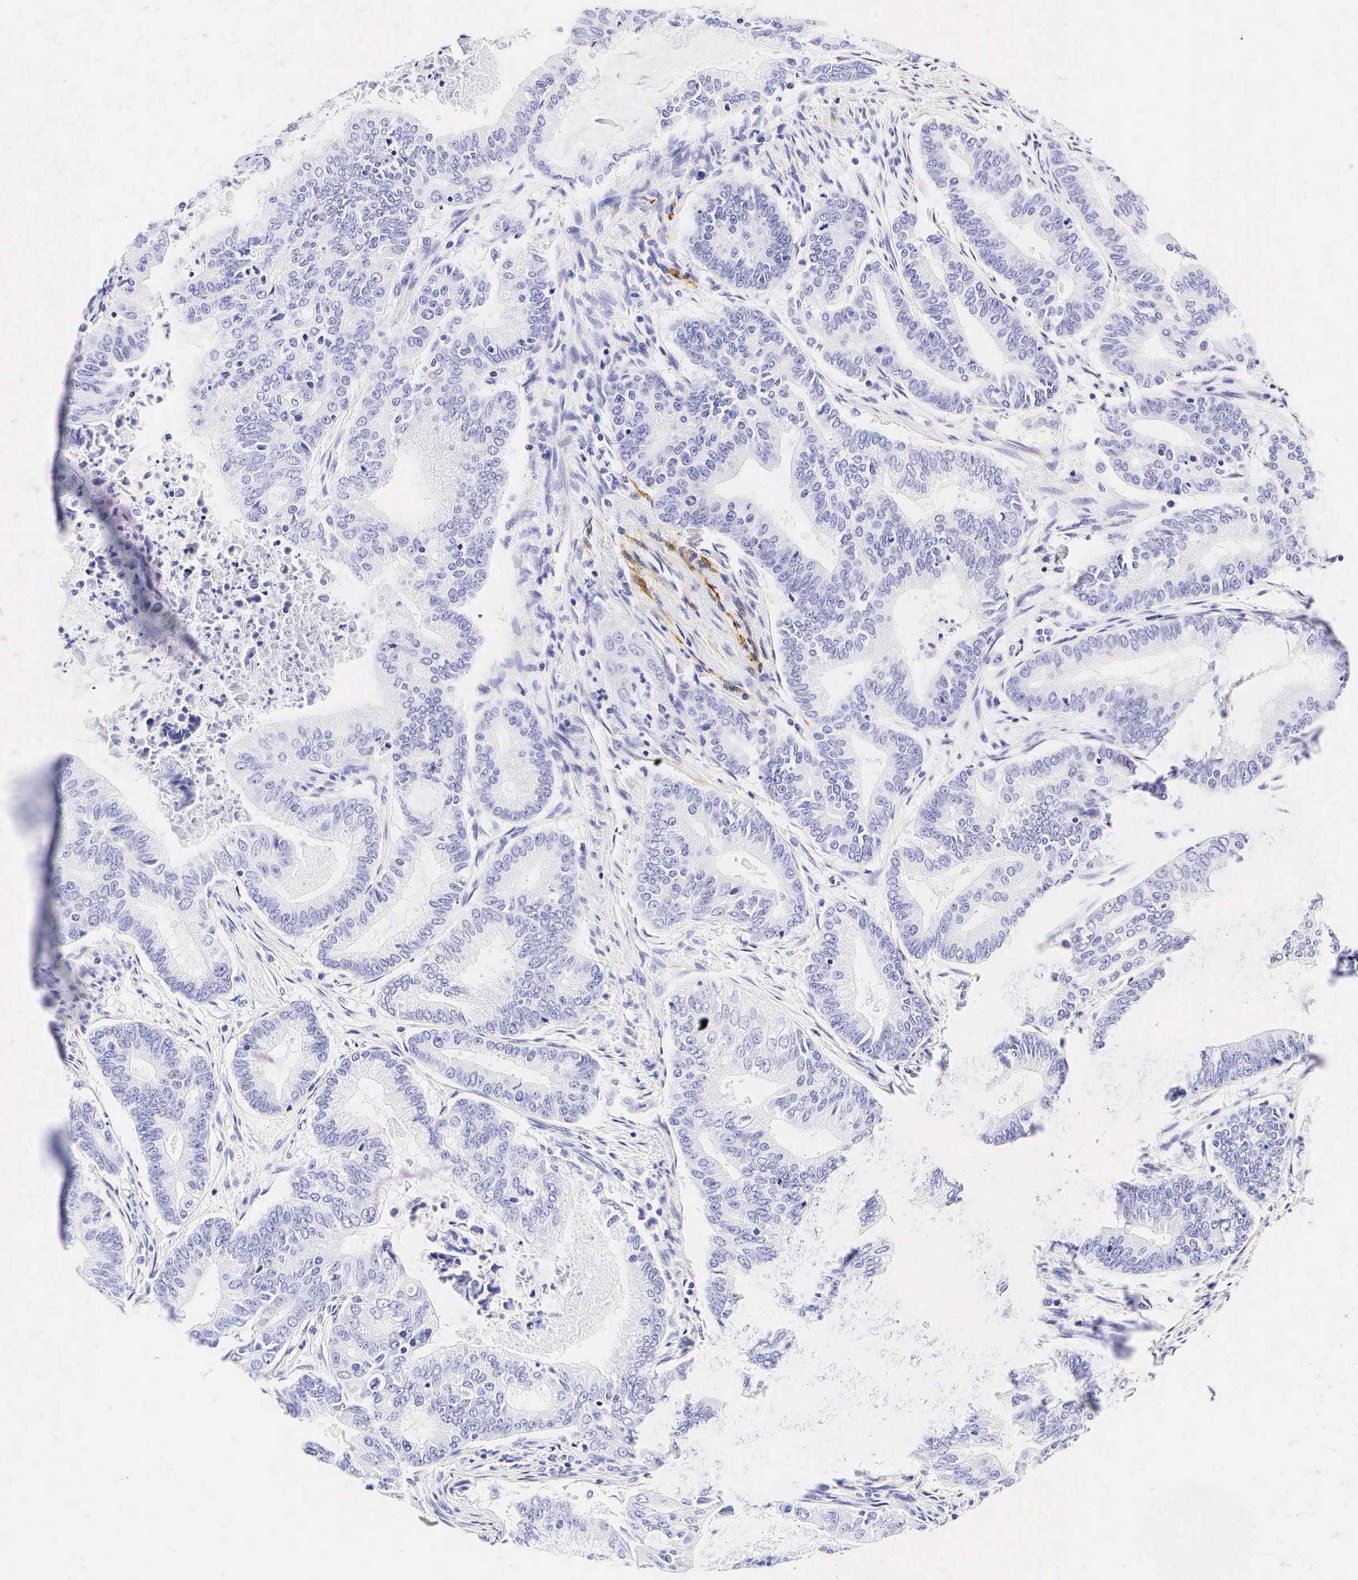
{"staining": {"intensity": "negative", "quantity": "none", "location": "none"}, "tissue": "endometrial cancer", "cell_type": "Tumor cells", "image_type": "cancer", "snomed": [{"axis": "morphology", "description": "Adenocarcinoma, NOS"}, {"axis": "topography", "description": "Endometrium"}], "caption": "IHC of human adenocarcinoma (endometrial) shows no positivity in tumor cells.", "gene": "CALD1", "patient": {"sex": "female", "age": 63}}